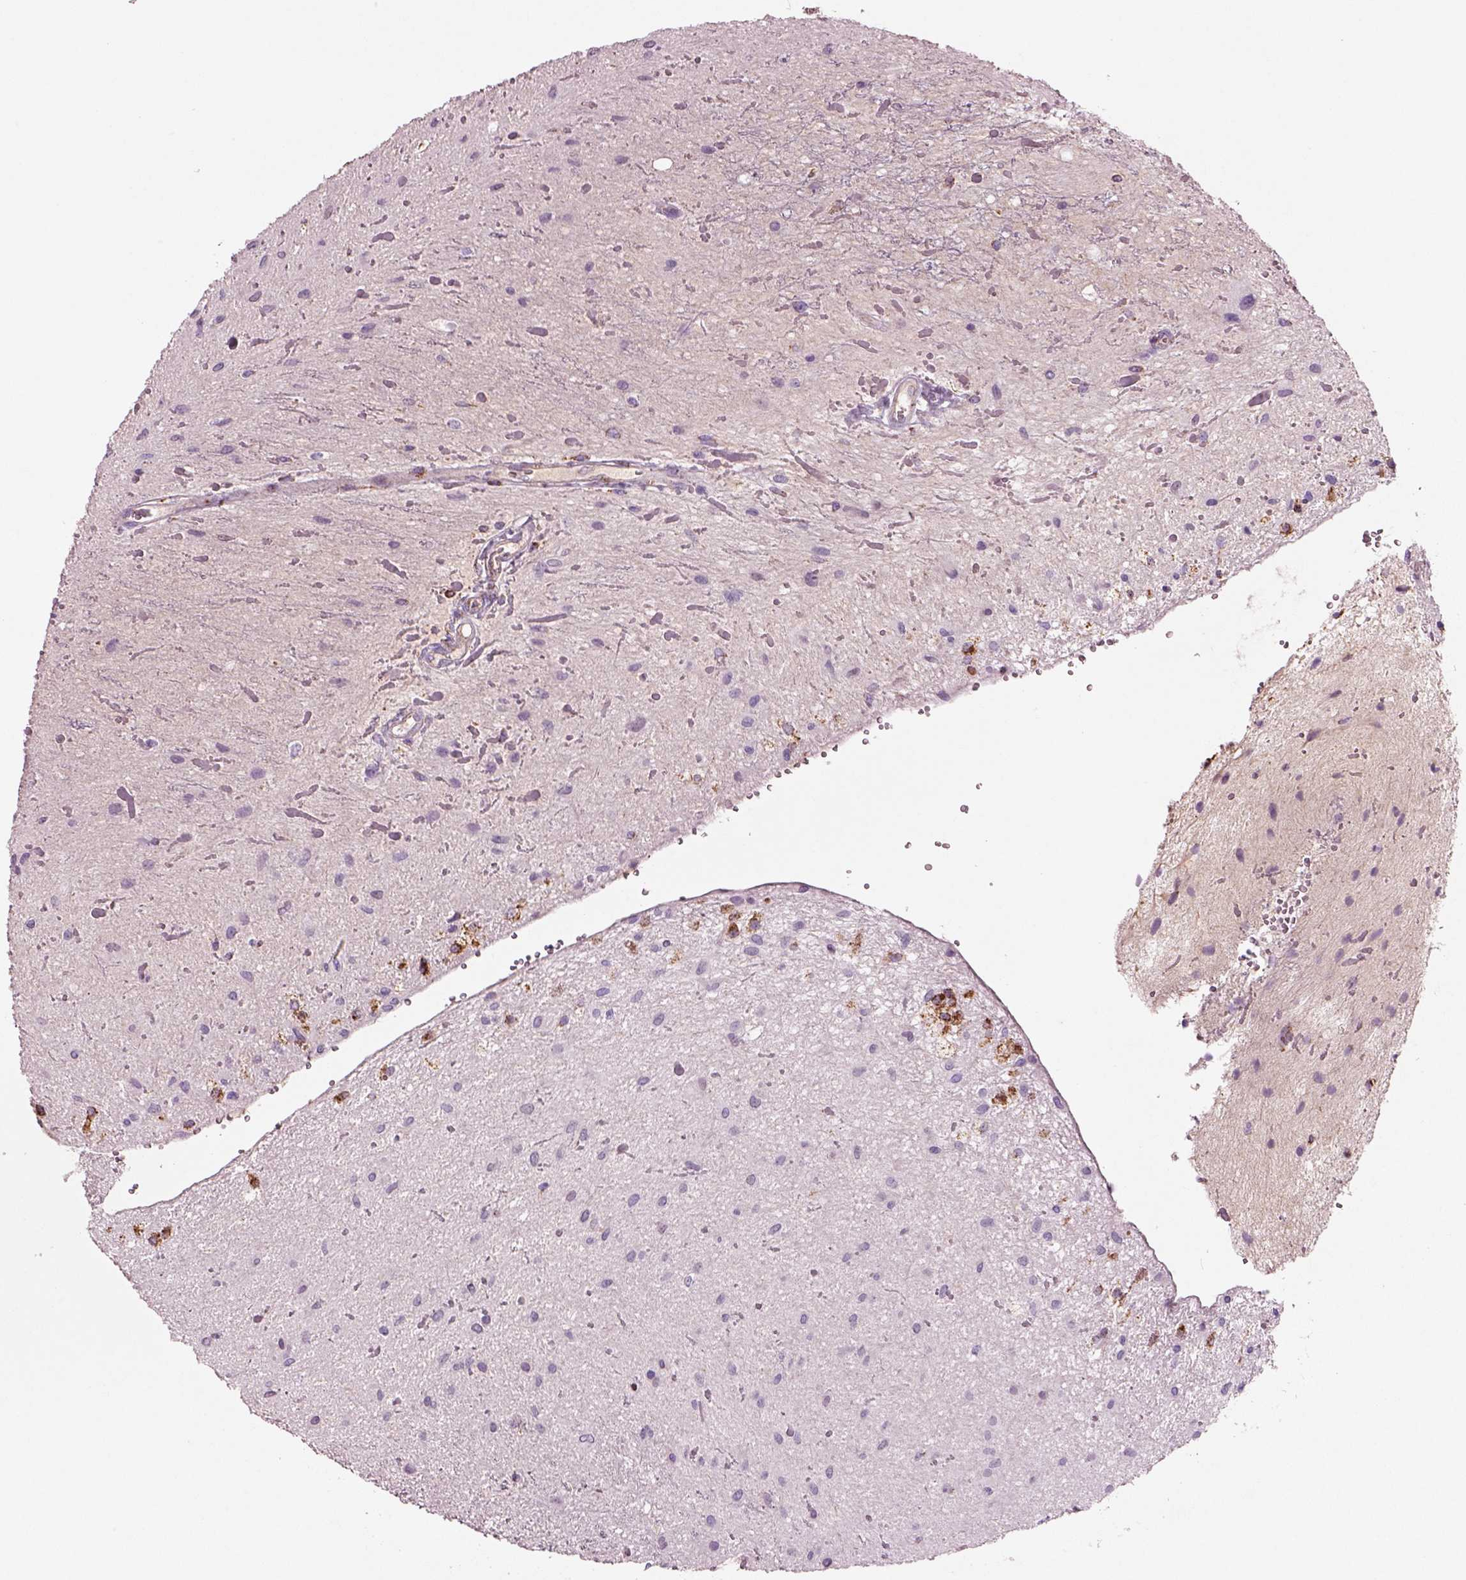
{"staining": {"intensity": "negative", "quantity": "none", "location": "none"}, "tissue": "glioma", "cell_type": "Tumor cells", "image_type": "cancer", "snomed": [{"axis": "morphology", "description": "Glioma, malignant, Low grade"}, {"axis": "topography", "description": "Cerebellum"}], "caption": "The image displays no staining of tumor cells in glioma.", "gene": "SLC25A24", "patient": {"sex": "female", "age": 14}}